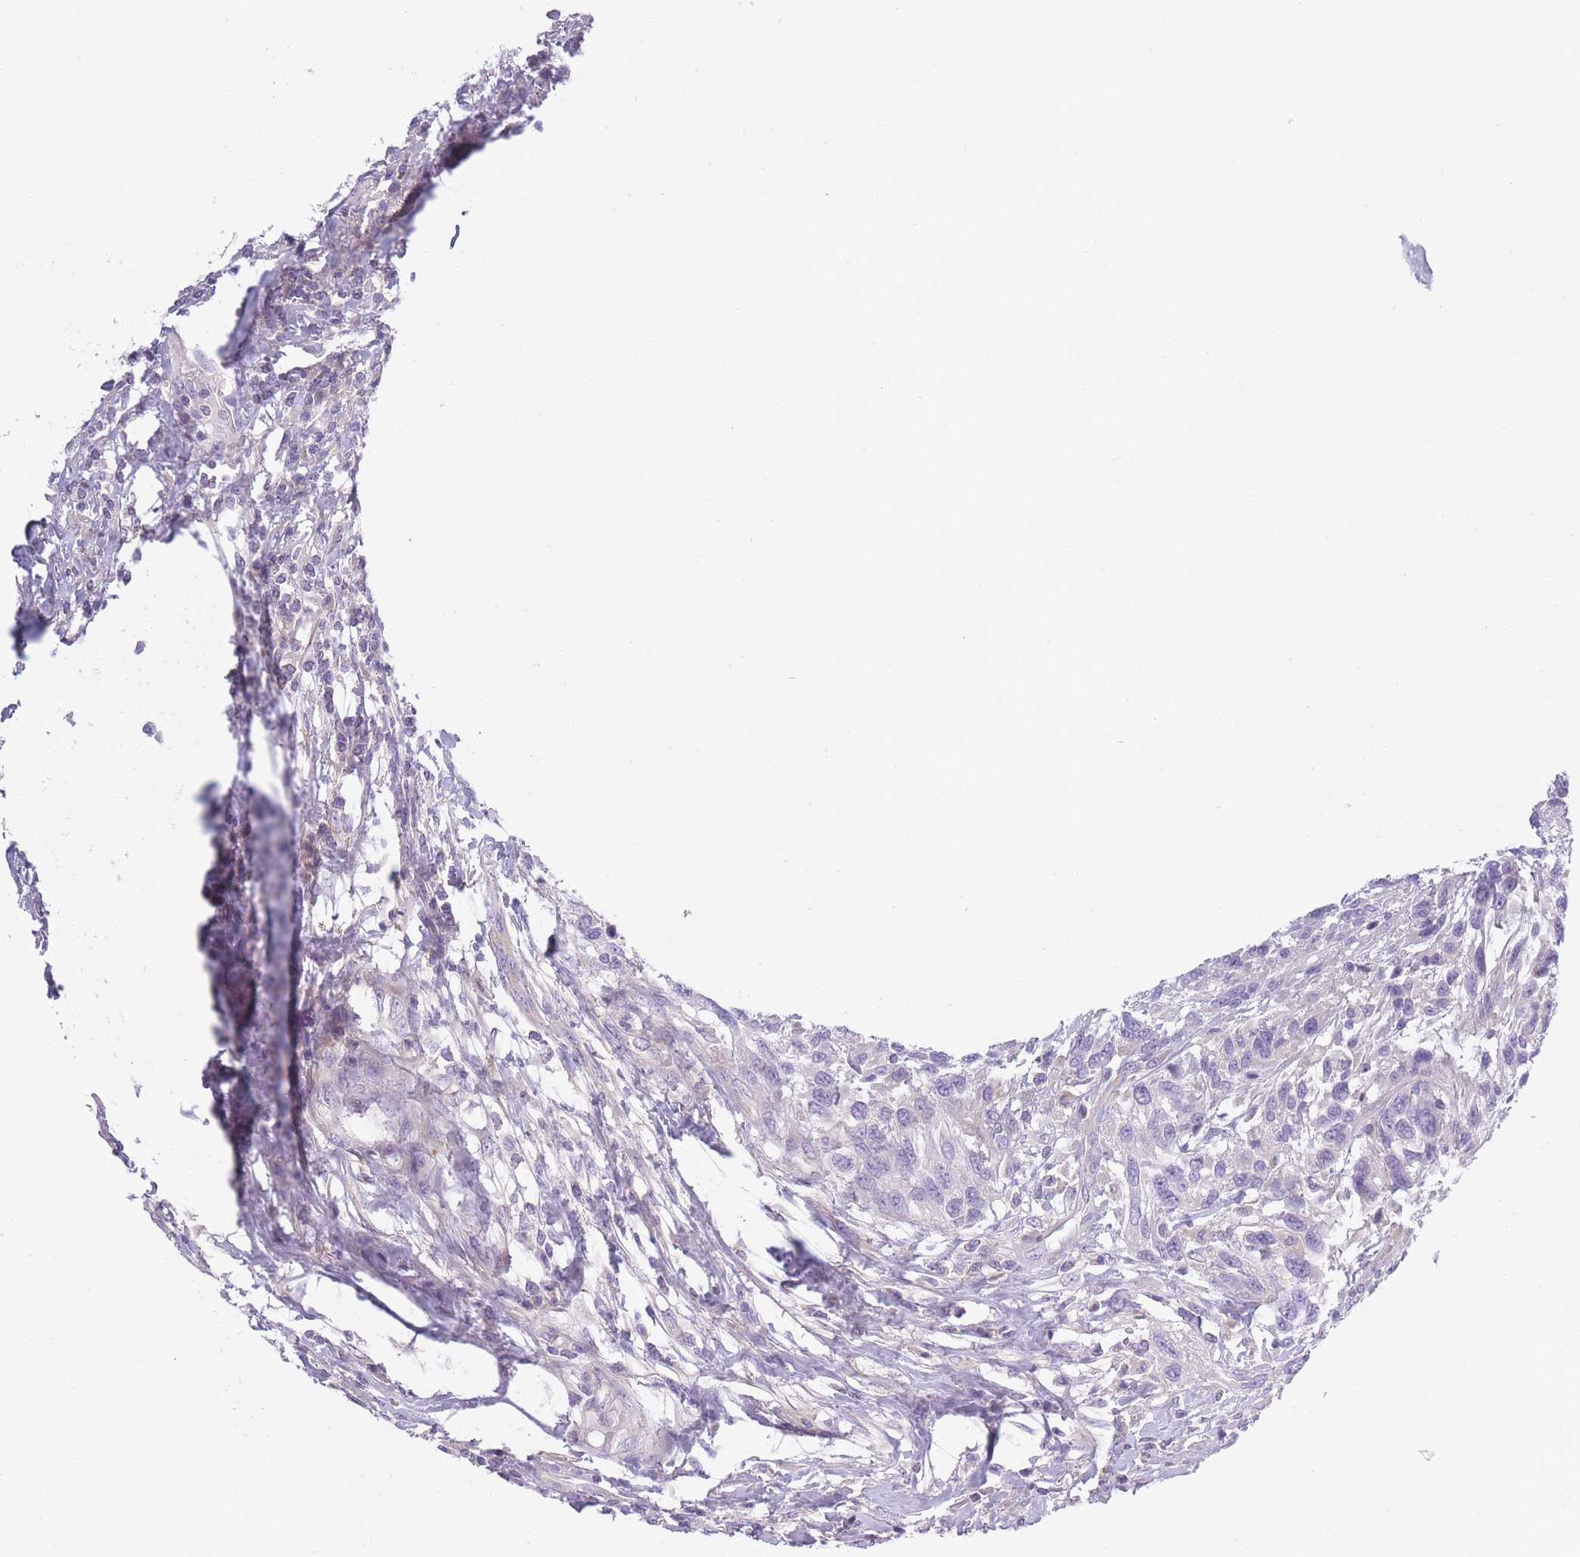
{"staining": {"intensity": "negative", "quantity": "none", "location": "none"}, "tissue": "urothelial cancer", "cell_type": "Tumor cells", "image_type": "cancer", "snomed": [{"axis": "morphology", "description": "Urothelial carcinoma, High grade"}, {"axis": "topography", "description": "Urinary bladder"}], "caption": "Urothelial carcinoma (high-grade) was stained to show a protein in brown. There is no significant expression in tumor cells.", "gene": "AP3M2", "patient": {"sex": "female", "age": 70}}